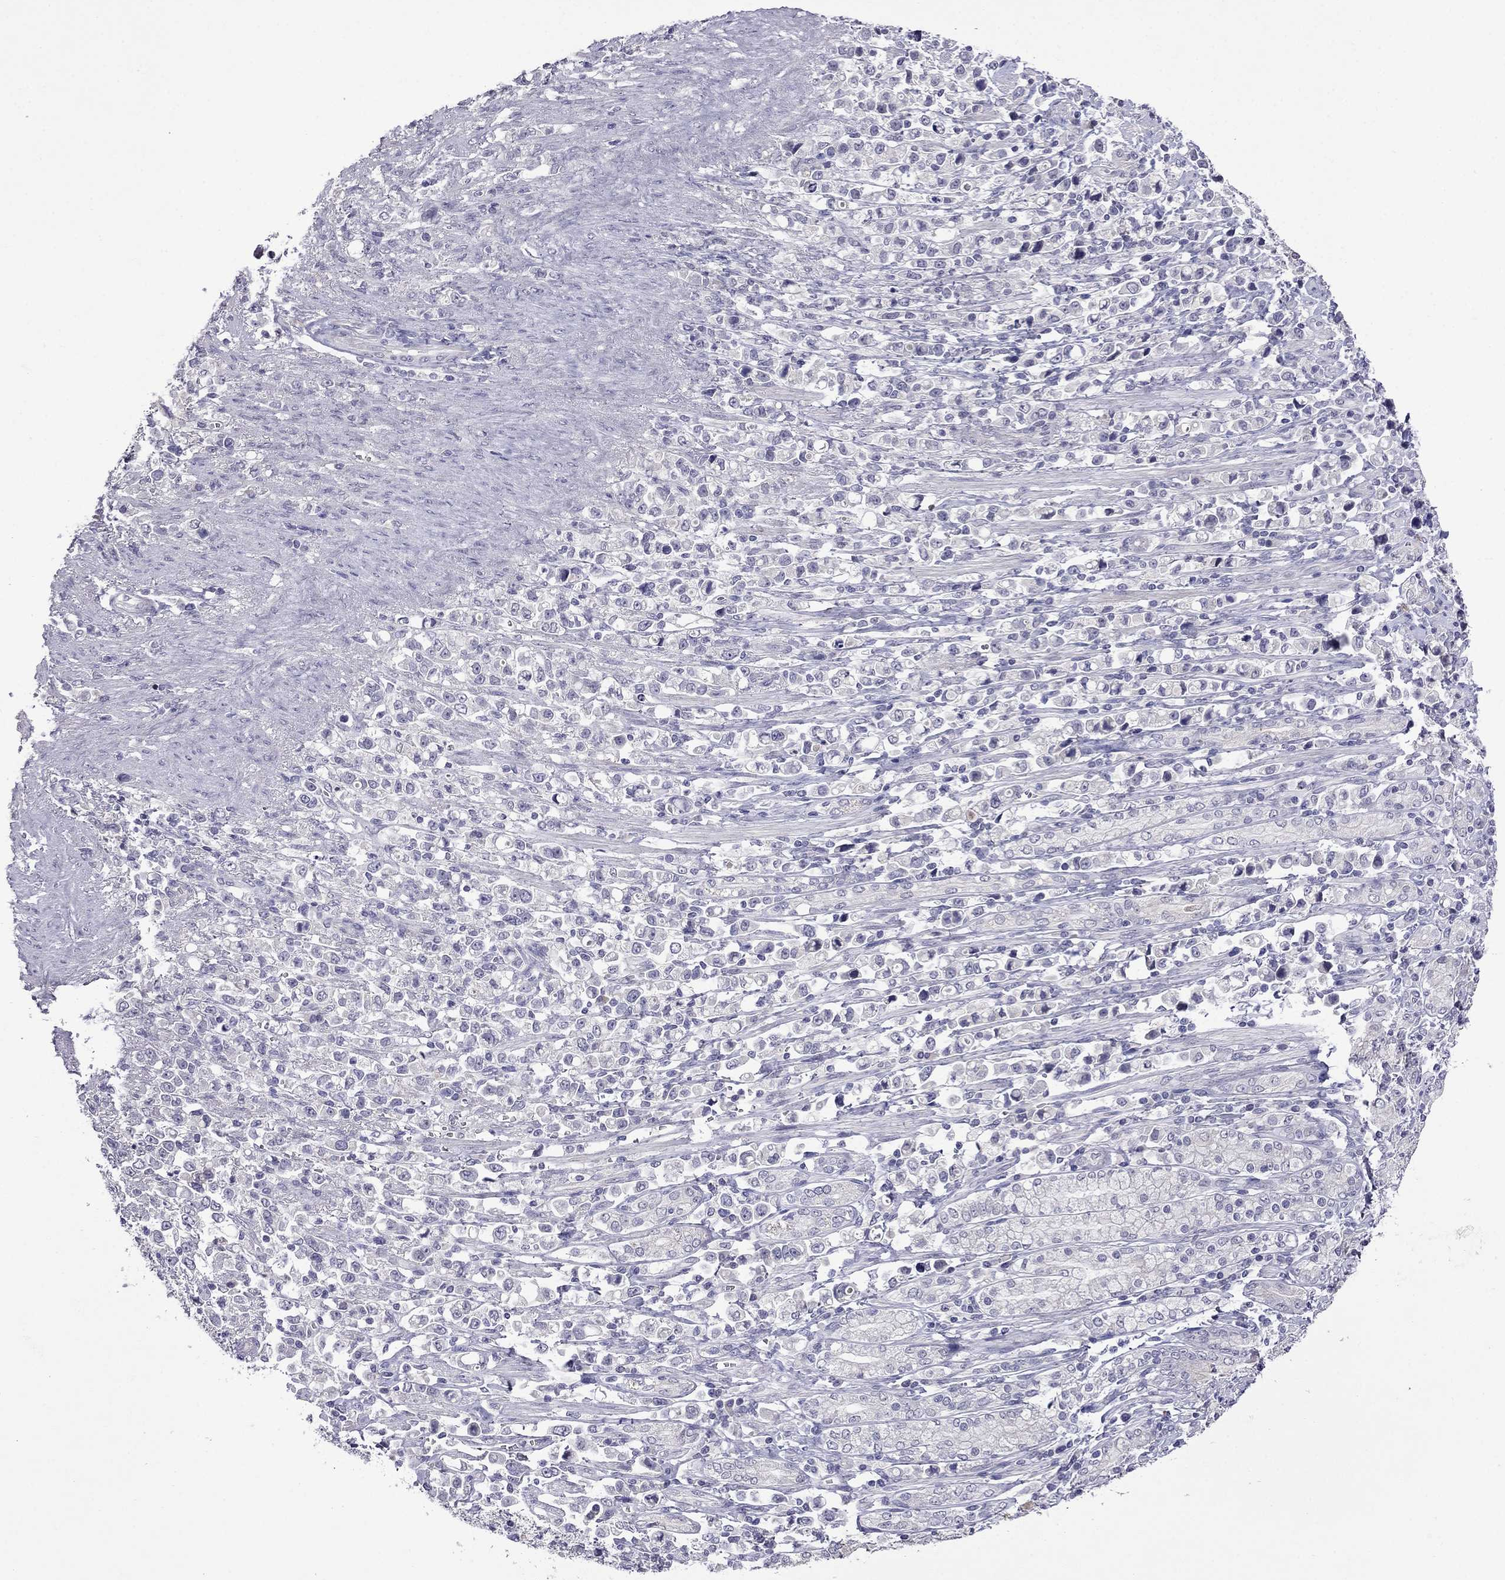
{"staining": {"intensity": "negative", "quantity": "none", "location": "none"}, "tissue": "stomach cancer", "cell_type": "Tumor cells", "image_type": "cancer", "snomed": [{"axis": "morphology", "description": "Adenocarcinoma, NOS"}, {"axis": "topography", "description": "Stomach"}], "caption": "High magnification brightfield microscopy of stomach cancer (adenocarcinoma) stained with DAB (brown) and counterstained with hematoxylin (blue): tumor cells show no significant staining.", "gene": "STAR", "patient": {"sex": "male", "age": 63}}